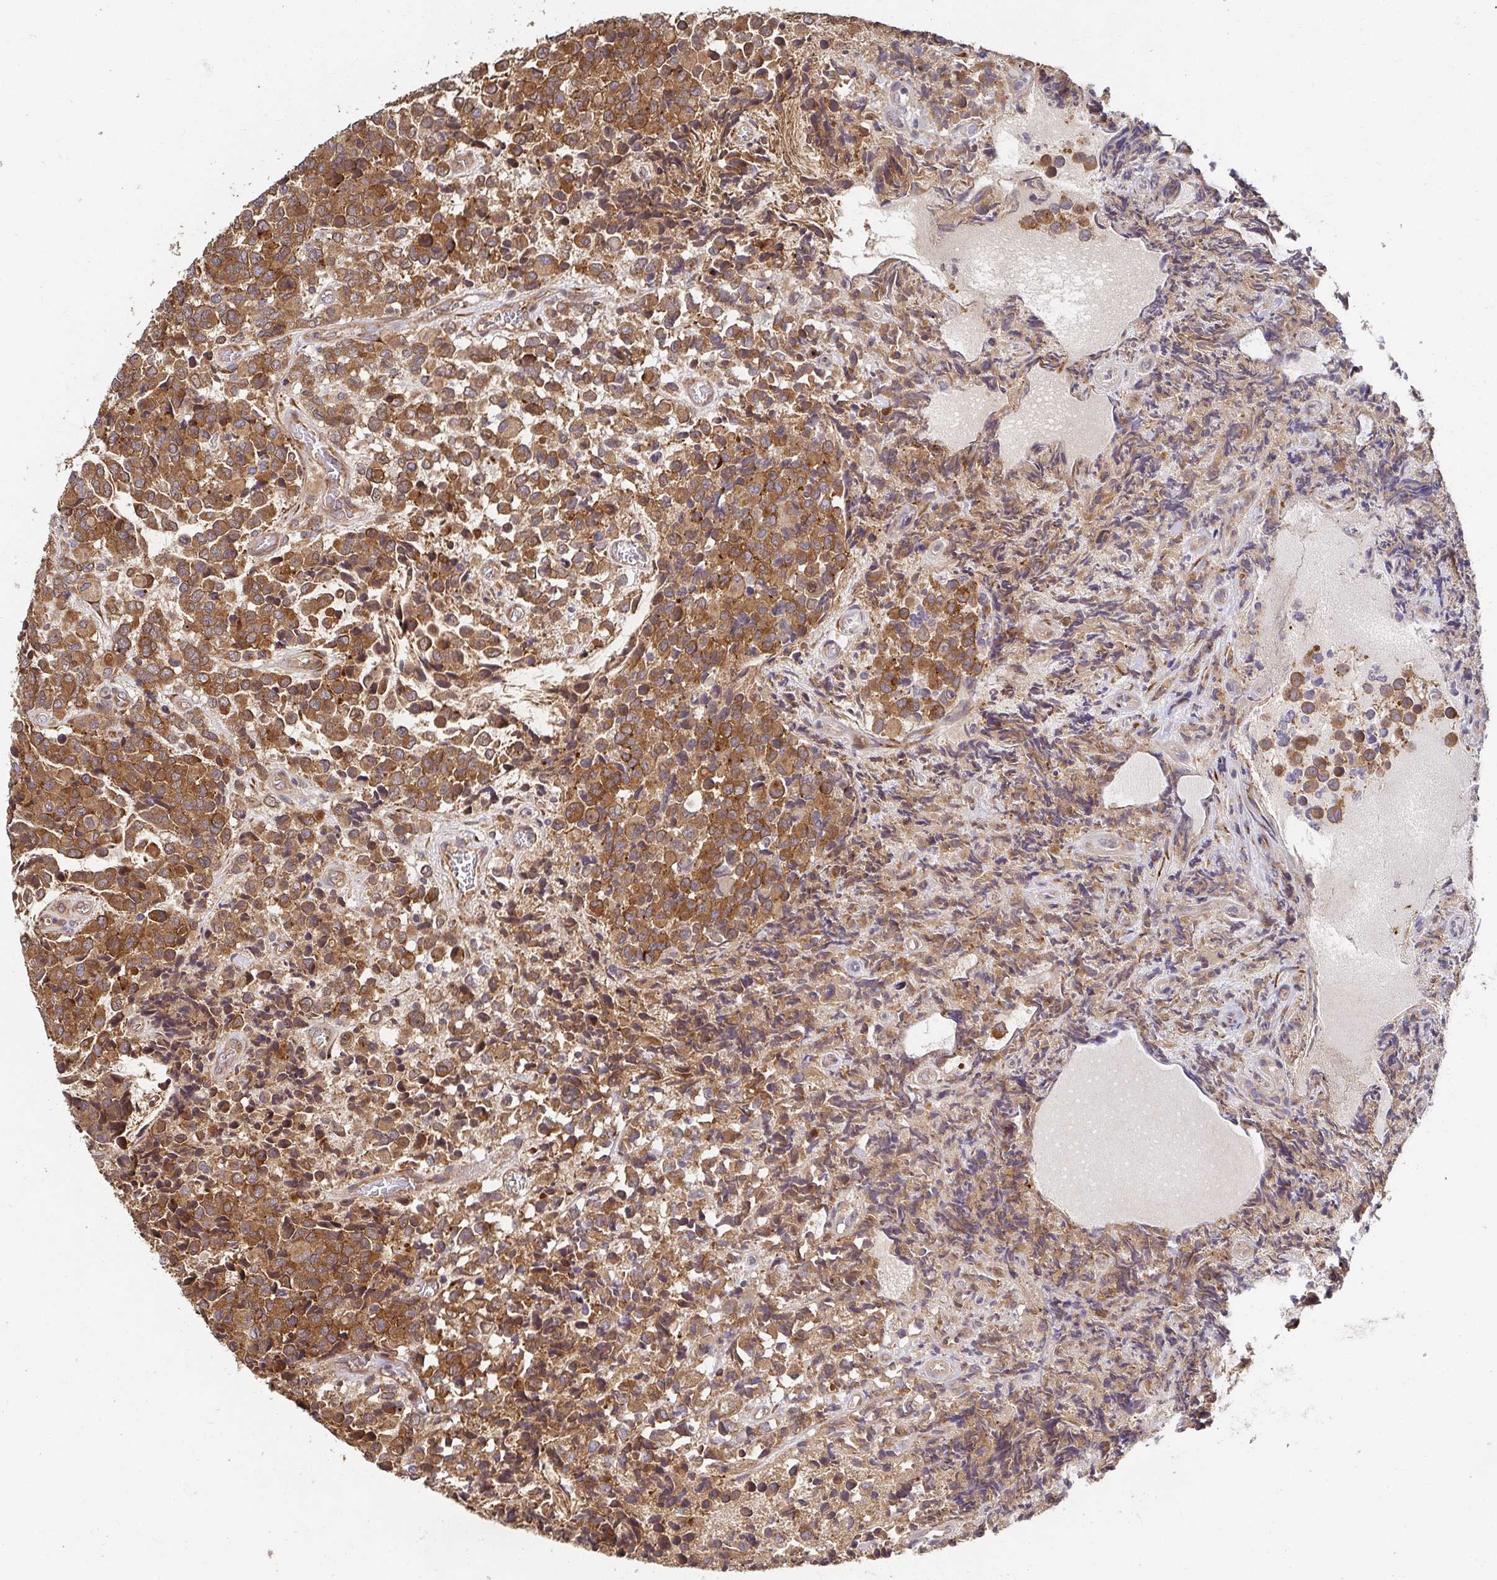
{"staining": {"intensity": "strong", "quantity": ">75%", "location": "cytoplasmic/membranous"}, "tissue": "glioma", "cell_type": "Tumor cells", "image_type": "cancer", "snomed": [{"axis": "morphology", "description": "Glioma, malignant, High grade"}, {"axis": "topography", "description": "Brain"}], "caption": "Immunohistochemistry (IHC) photomicrograph of neoplastic tissue: glioma stained using immunohistochemistry reveals high levels of strong protein expression localized specifically in the cytoplasmic/membranous of tumor cells, appearing as a cytoplasmic/membranous brown color.", "gene": "APBB1", "patient": {"sex": "male", "age": 39}}